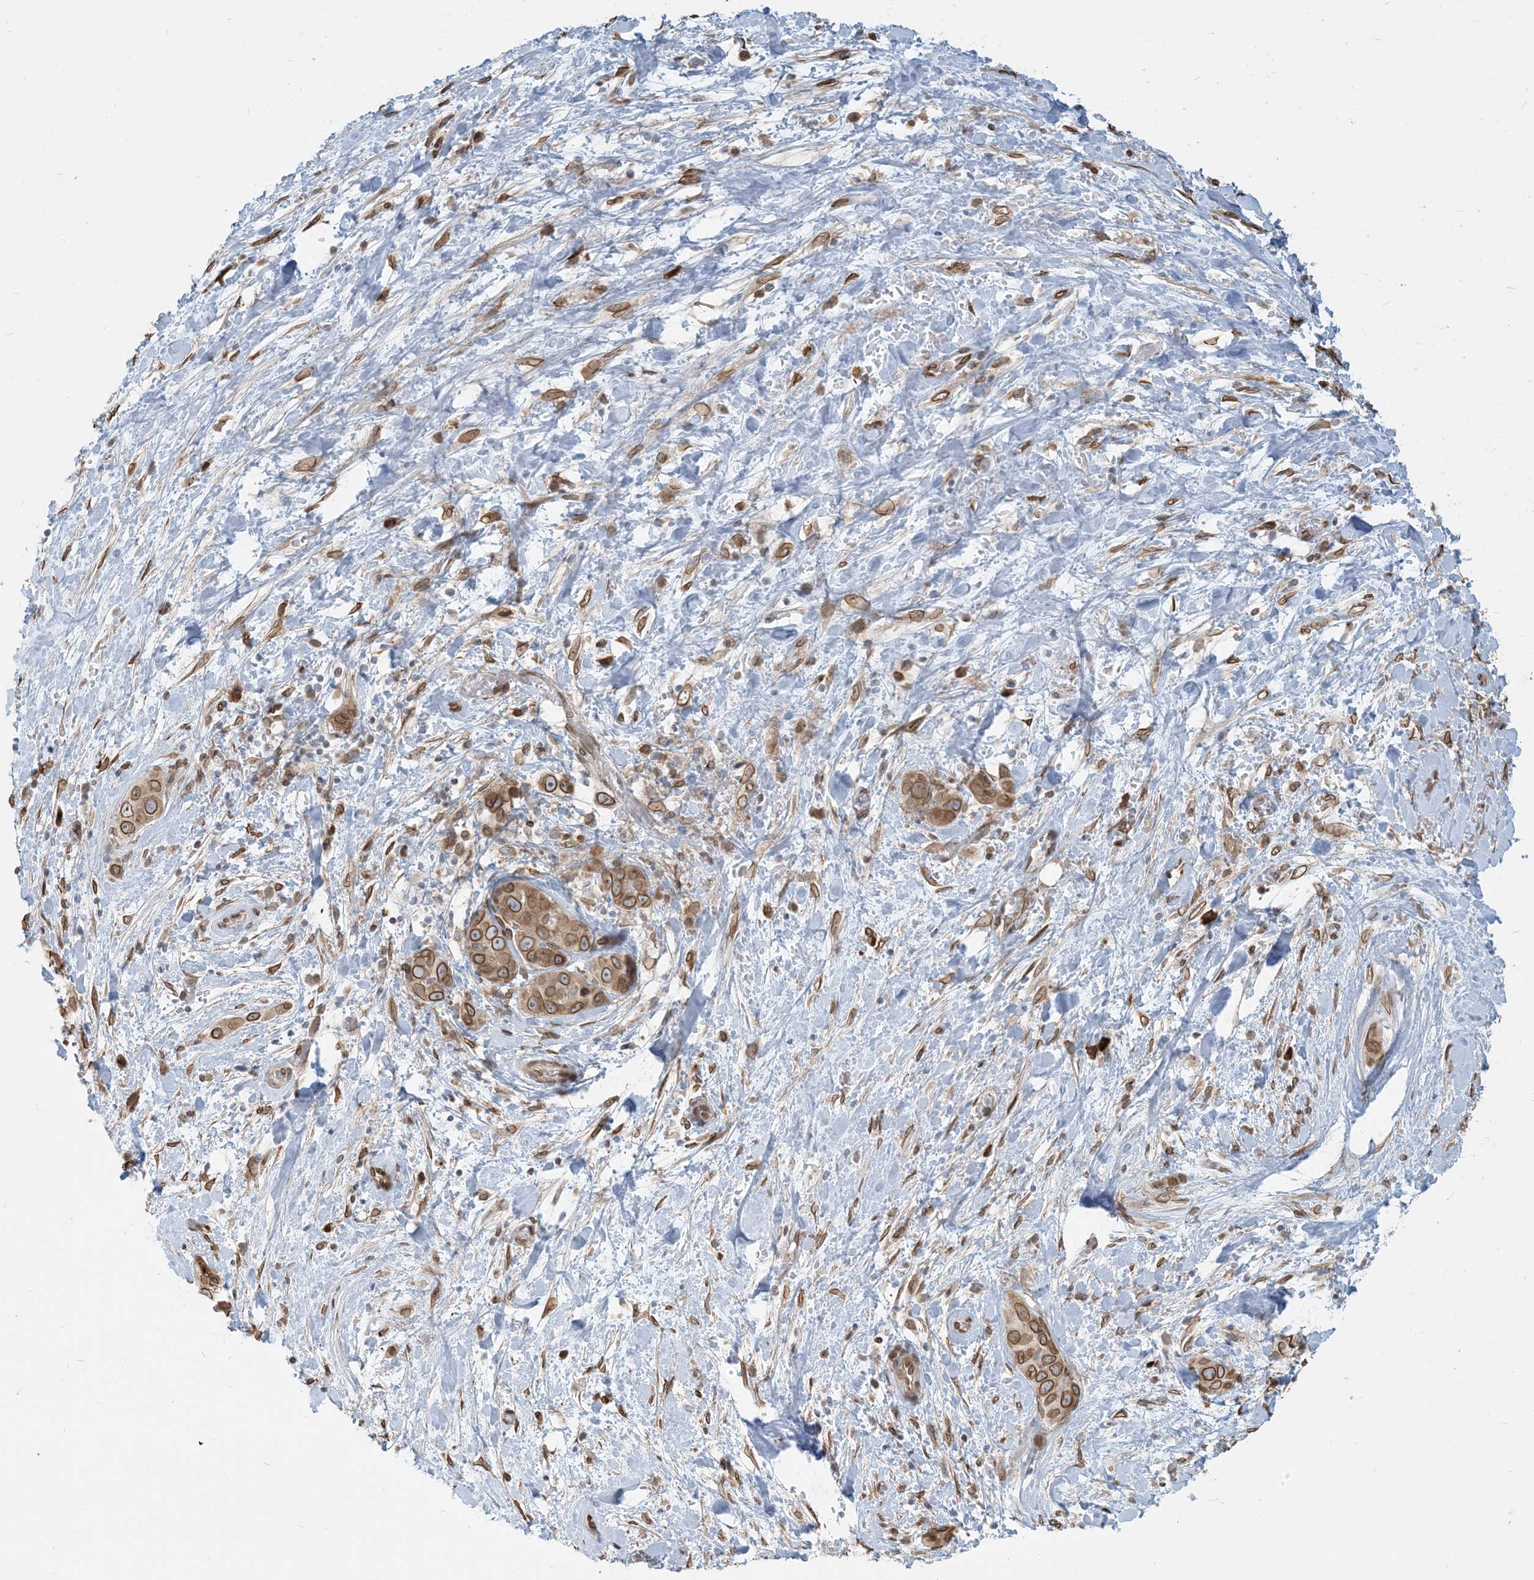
{"staining": {"intensity": "strong", "quantity": ">75%", "location": "cytoplasmic/membranous,nuclear"}, "tissue": "liver cancer", "cell_type": "Tumor cells", "image_type": "cancer", "snomed": [{"axis": "morphology", "description": "Cholangiocarcinoma"}, {"axis": "topography", "description": "Liver"}], "caption": "Human liver cholangiocarcinoma stained with a protein marker demonstrates strong staining in tumor cells.", "gene": "WWP1", "patient": {"sex": "female", "age": 52}}